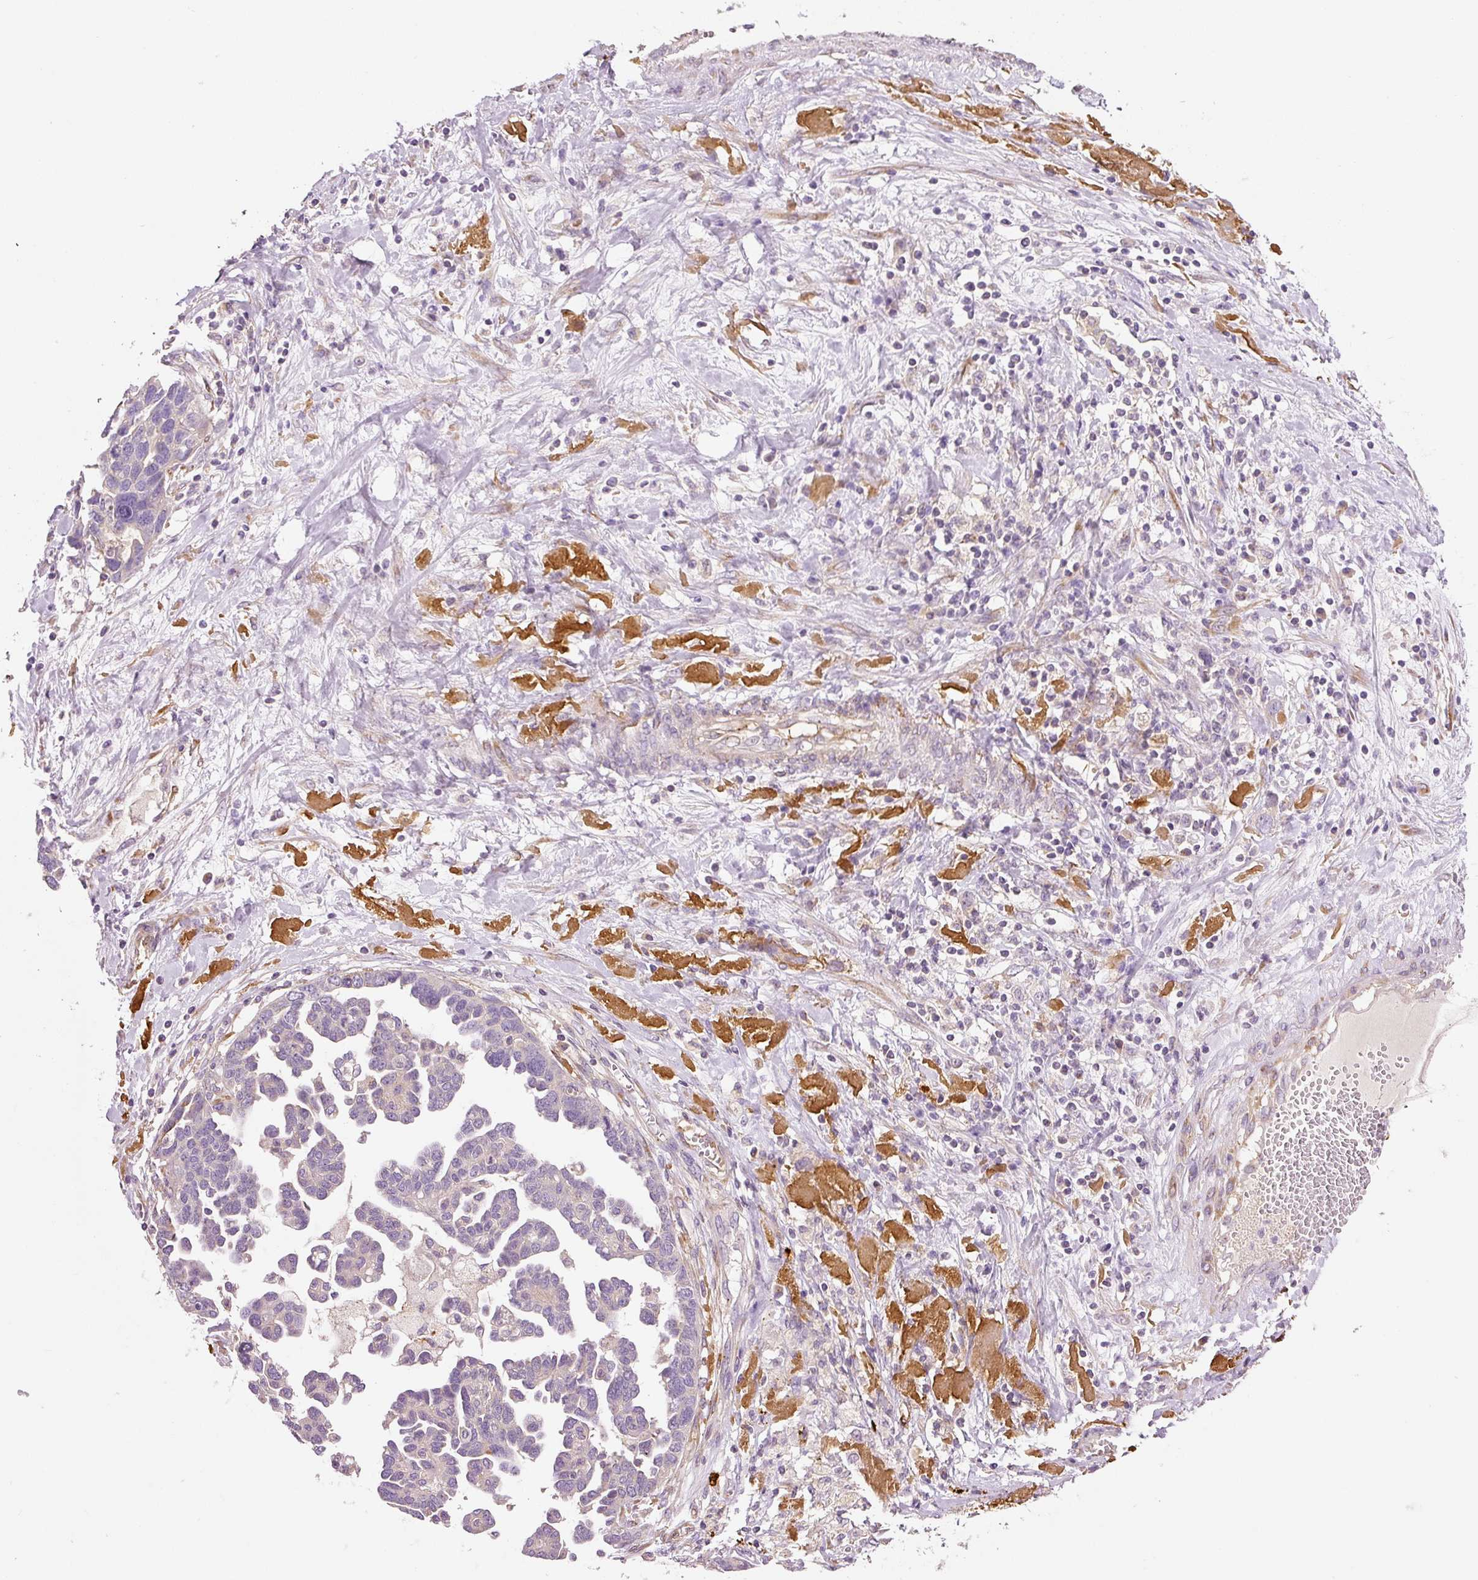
{"staining": {"intensity": "negative", "quantity": "none", "location": "none"}, "tissue": "ovarian cancer", "cell_type": "Tumor cells", "image_type": "cancer", "snomed": [{"axis": "morphology", "description": "Cystadenocarcinoma, serous, NOS"}, {"axis": "topography", "description": "Ovary"}], "caption": "Tumor cells show no significant positivity in serous cystadenocarcinoma (ovarian).", "gene": "RNF167", "patient": {"sex": "female", "age": 54}}